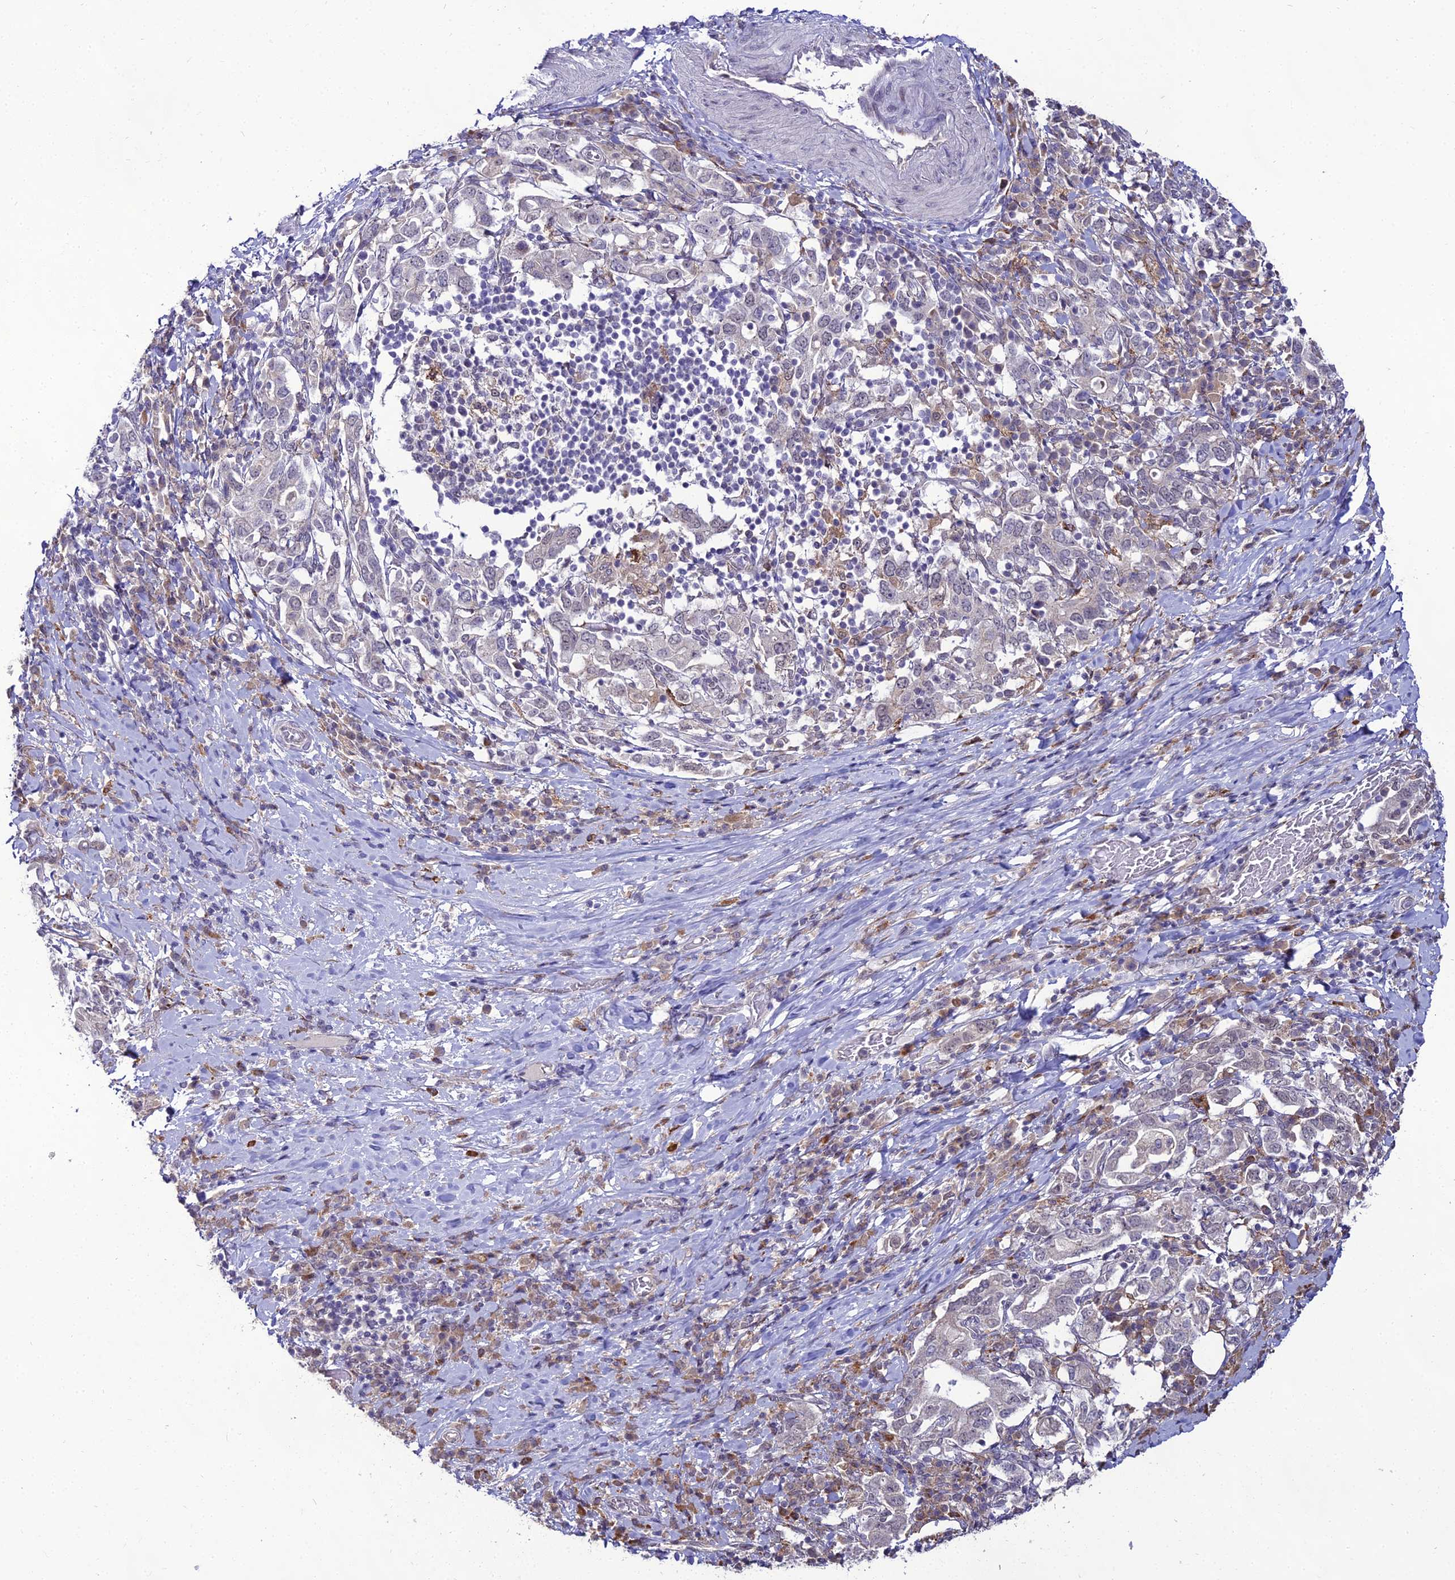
{"staining": {"intensity": "negative", "quantity": "none", "location": "none"}, "tissue": "stomach cancer", "cell_type": "Tumor cells", "image_type": "cancer", "snomed": [{"axis": "morphology", "description": "Adenocarcinoma, NOS"}, {"axis": "topography", "description": "Stomach, upper"}, {"axis": "topography", "description": "Stomach"}], "caption": "A photomicrograph of stomach cancer stained for a protein demonstrates no brown staining in tumor cells. (IHC, brightfield microscopy, high magnification).", "gene": "TROAP", "patient": {"sex": "male", "age": 62}}